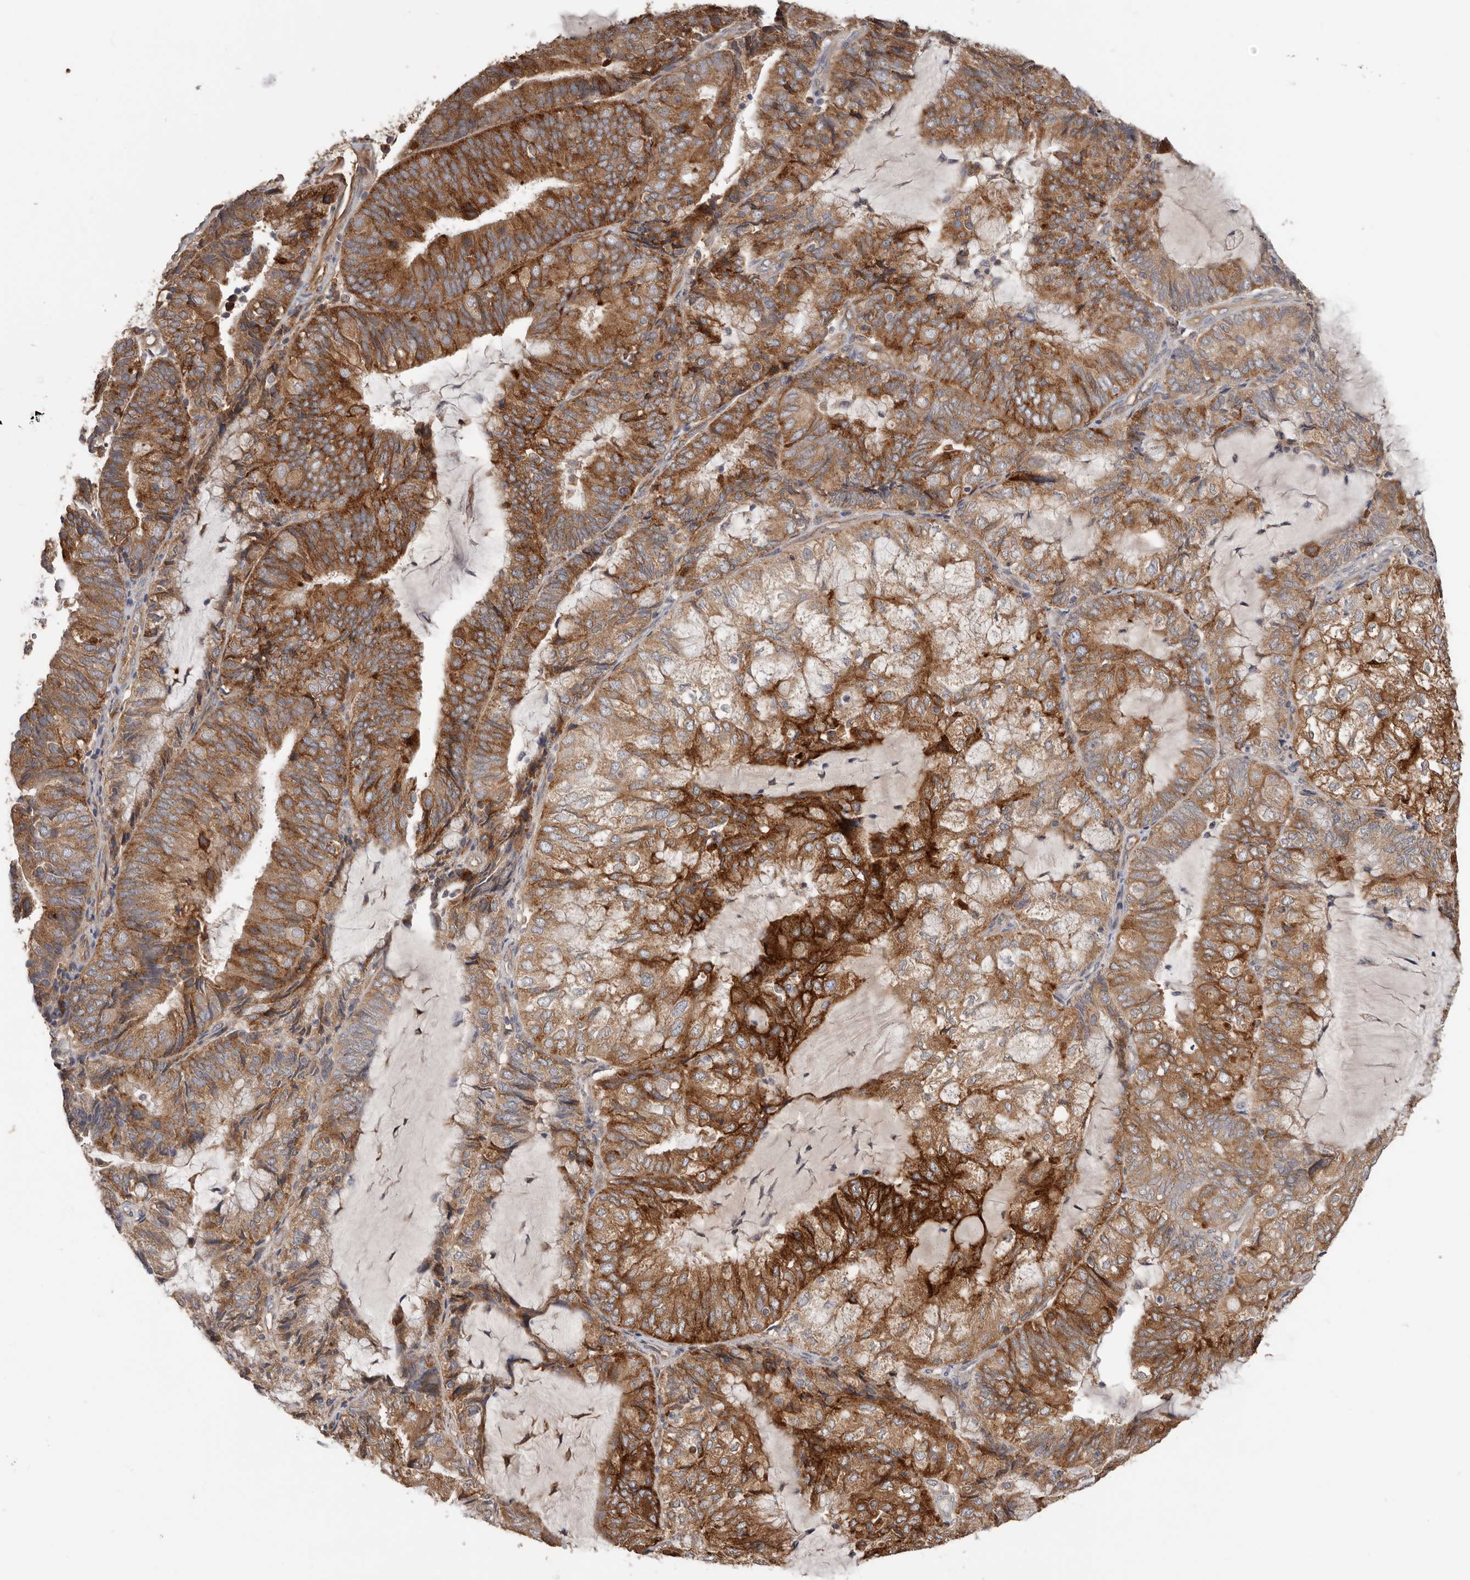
{"staining": {"intensity": "strong", "quantity": ">75%", "location": "cytoplasmic/membranous"}, "tissue": "endometrial cancer", "cell_type": "Tumor cells", "image_type": "cancer", "snomed": [{"axis": "morphology", "description": "Adenocarcinoma, NOS"}, {"axis": "topography", "description": "Endometrium"}], "caption": "Protein expression analysis of endometrial adenocarcinoma reveals strong cytoplasmic/membranous positivity in approximately >75% of tumor cells. Nuclei are stained in blue.", "gene": "TFRC", "patient": {"sex": "female", "age": 81}}